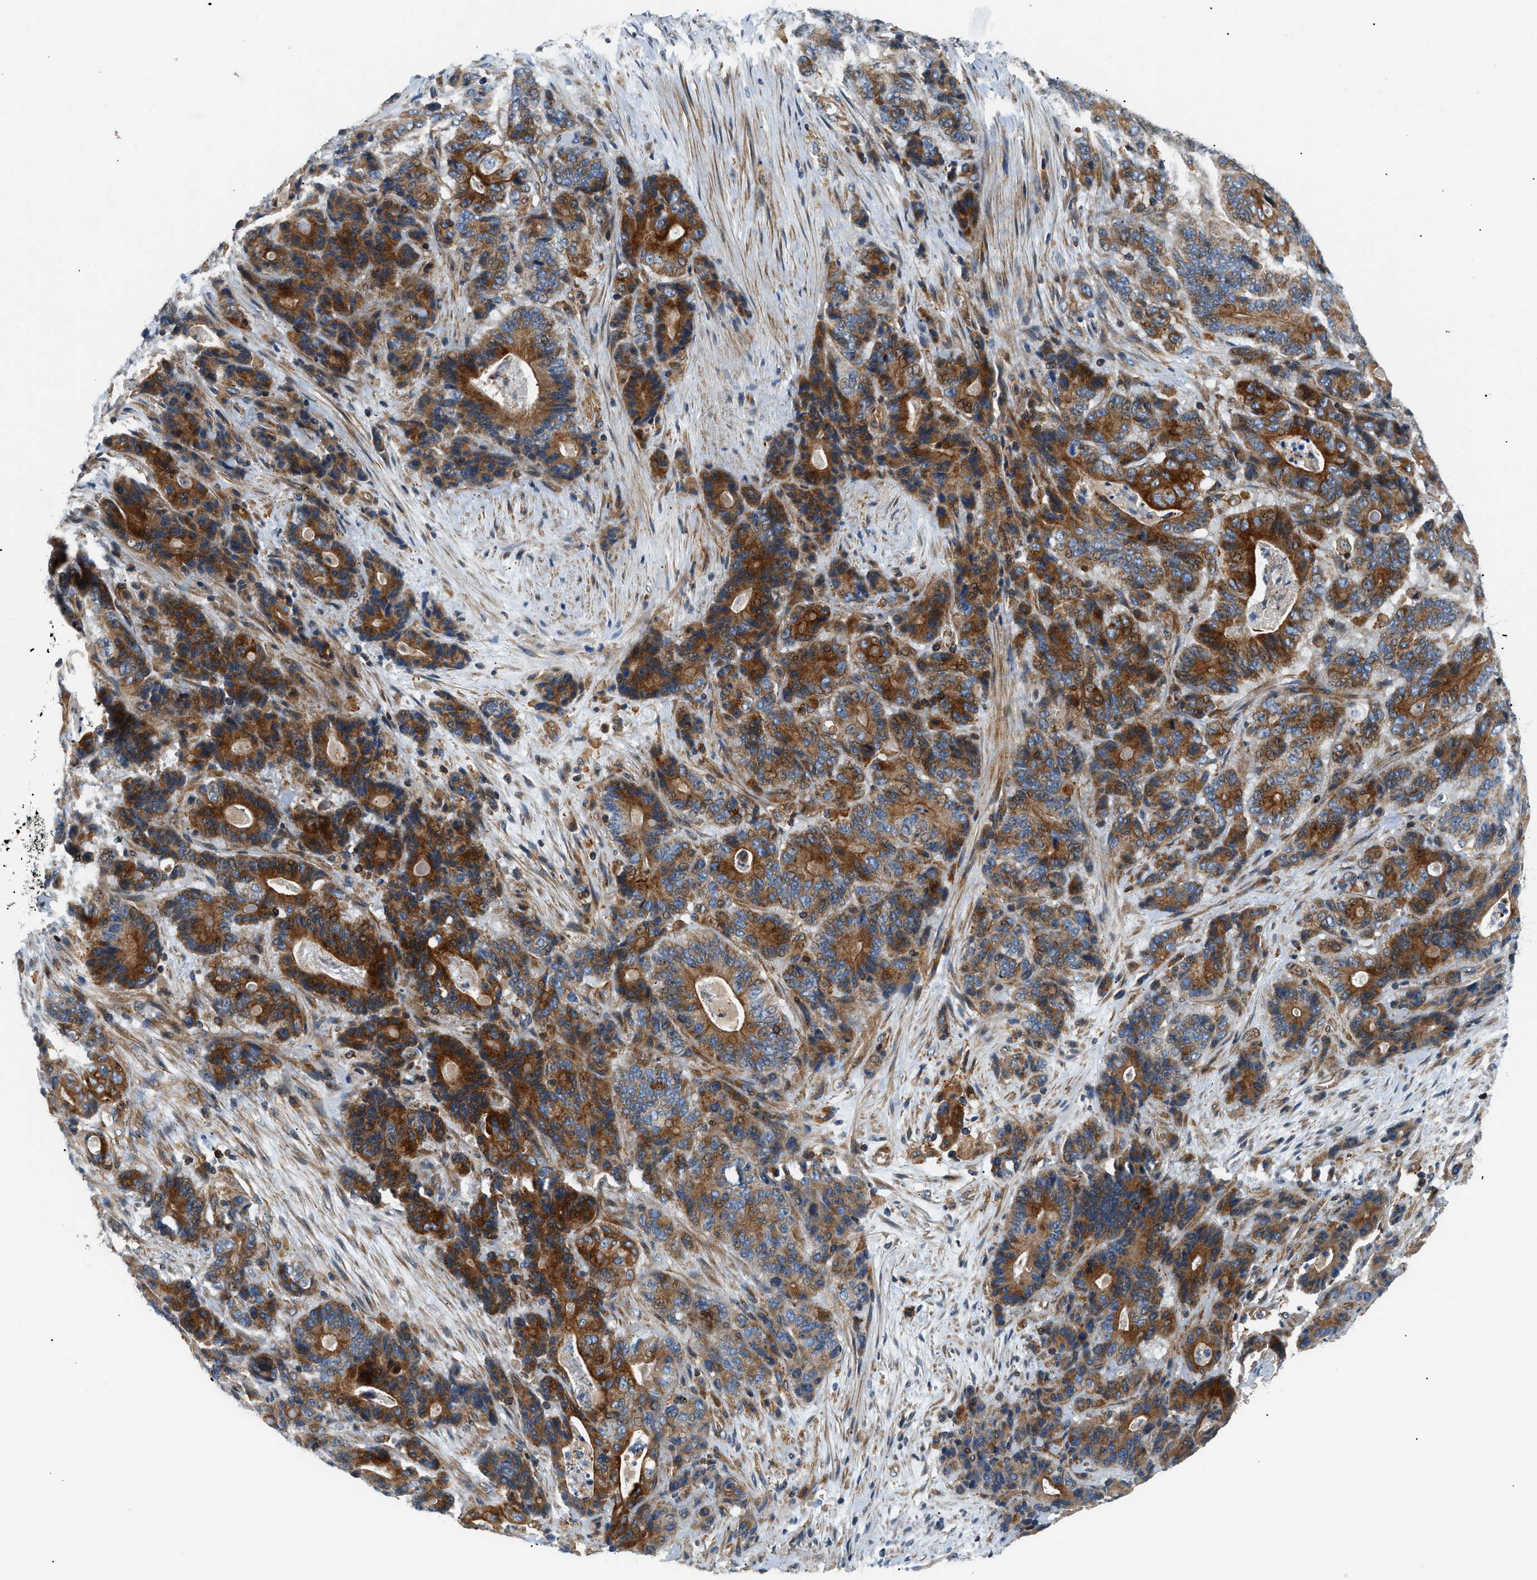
{"staining": {"intensity": "strong", "quantity": ">75%", "location": "cytoplasmic/membranous"}, "tissue": "stomach cancer", "cell_type": "Tumor cells", "image_type": "cancer", "snomed": [{"axis": "morphology", "description": "Adenocarcinoma, NOS"}, {"axis": "topography", "description": "Stomach"}], "caption": "The immunohistochemical stain highlights strong cytoplasmic/membranous staining in tumor cells of stomach cancer (adenocarcinoma) tissue.", "gene": "DHODH", "patient": {"sex": "female", "age": 73}}